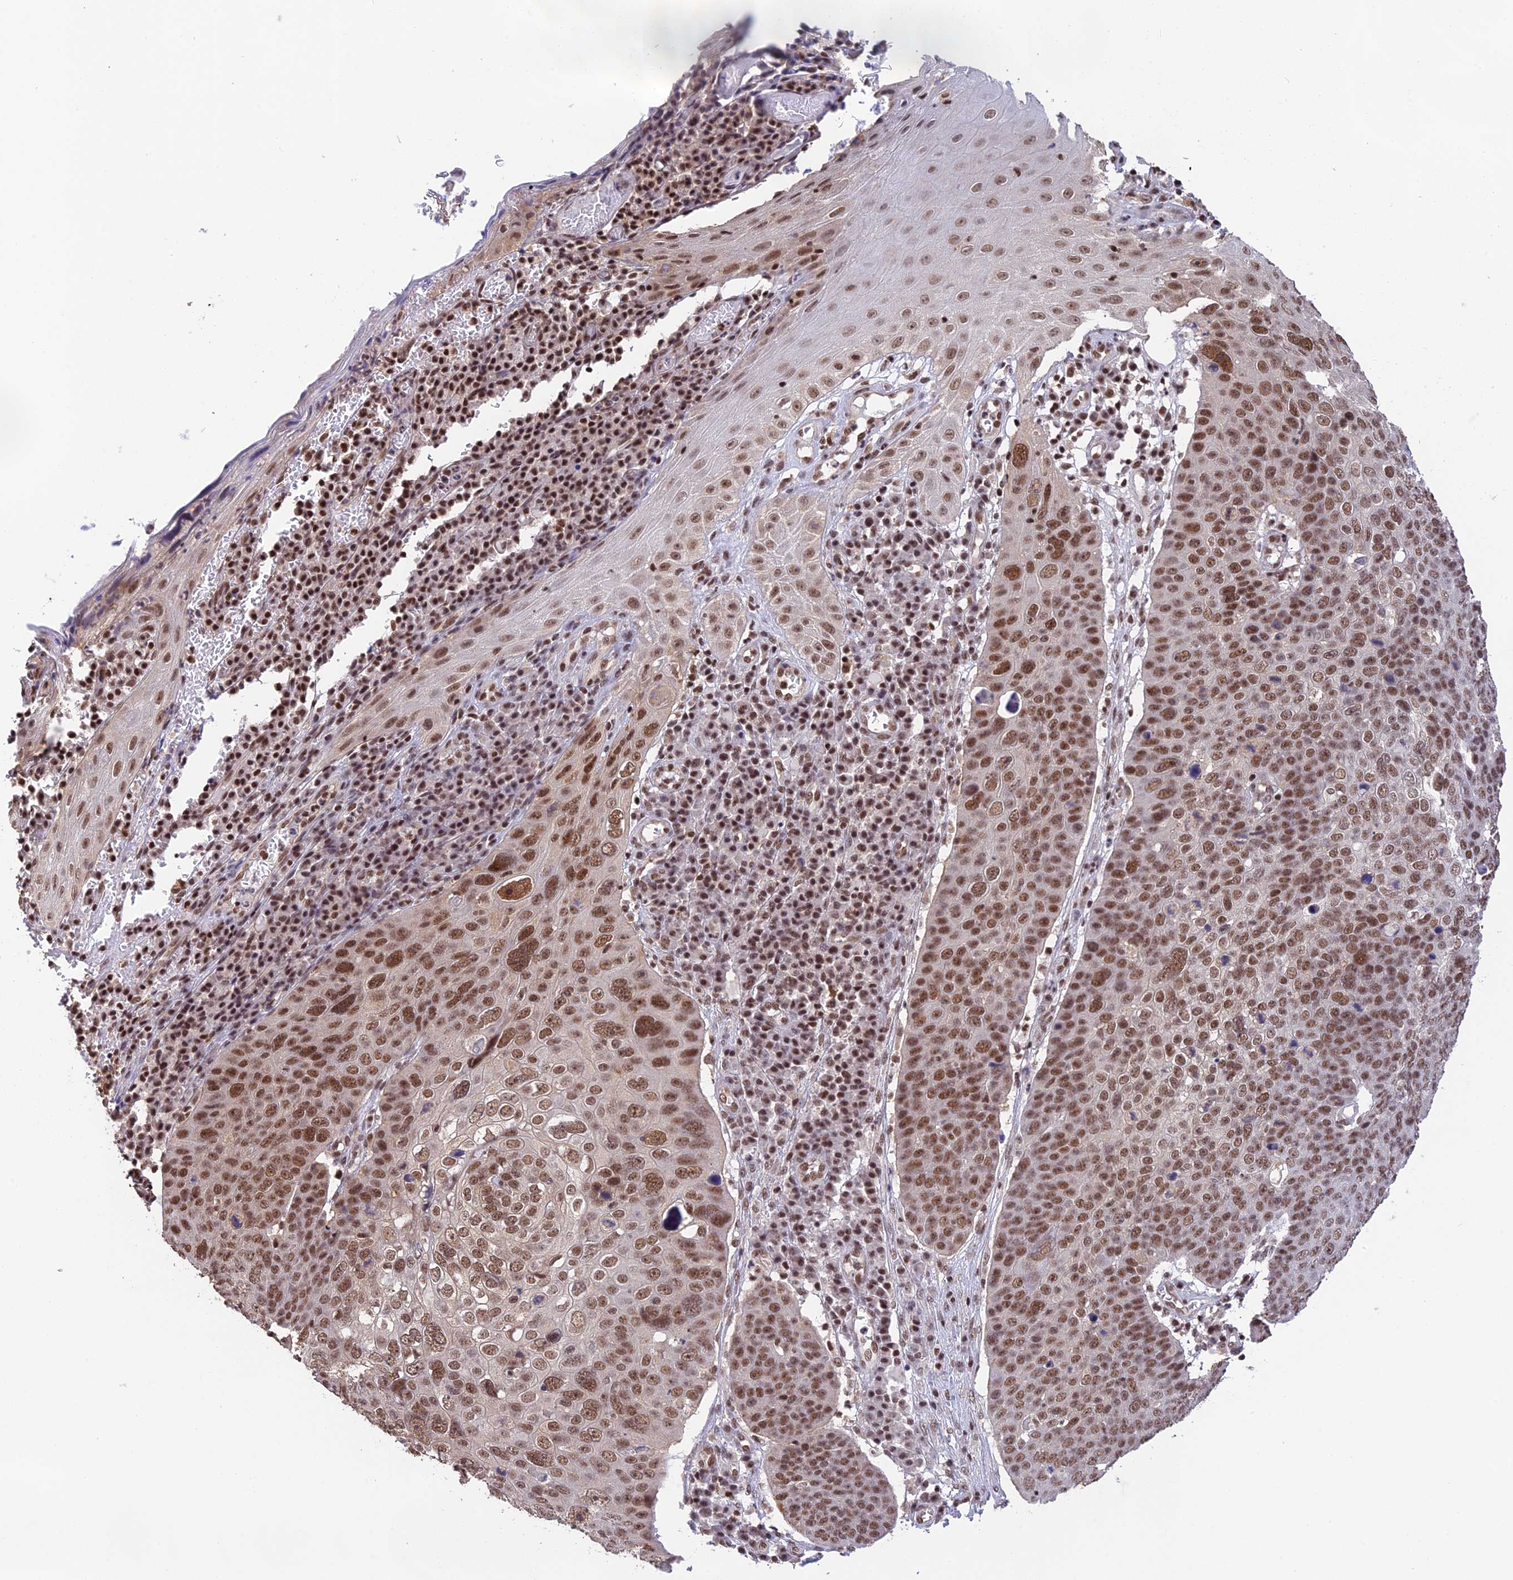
{"staining": {"intensity": "moderate", "quantity": ">75%", "location": "nuclear"}, "tissue": "skin cancer", "cell_type": "Tumor cells", "image_type": "cancer", "snomed": [{"axis": "morphology", "description": "Squamous cell carcinoma, NOS"}, {"axis": "topography", "description": "Skin"}], "caption": "An immunohistochemistry micrograph of neoplastic tissue is shown. Protein staining in brown highlights moderate nuclear positivity in squamous cell carcinoma (skin) within tumor cells. The staining was performed using DAB (3,3'-diaminobenzidine), with brown indicating positive protein expression. Nuclei are stained blue with hematoxylin.", "gene": "THAP11", "patient": {"sex": "male", "age": 71}}